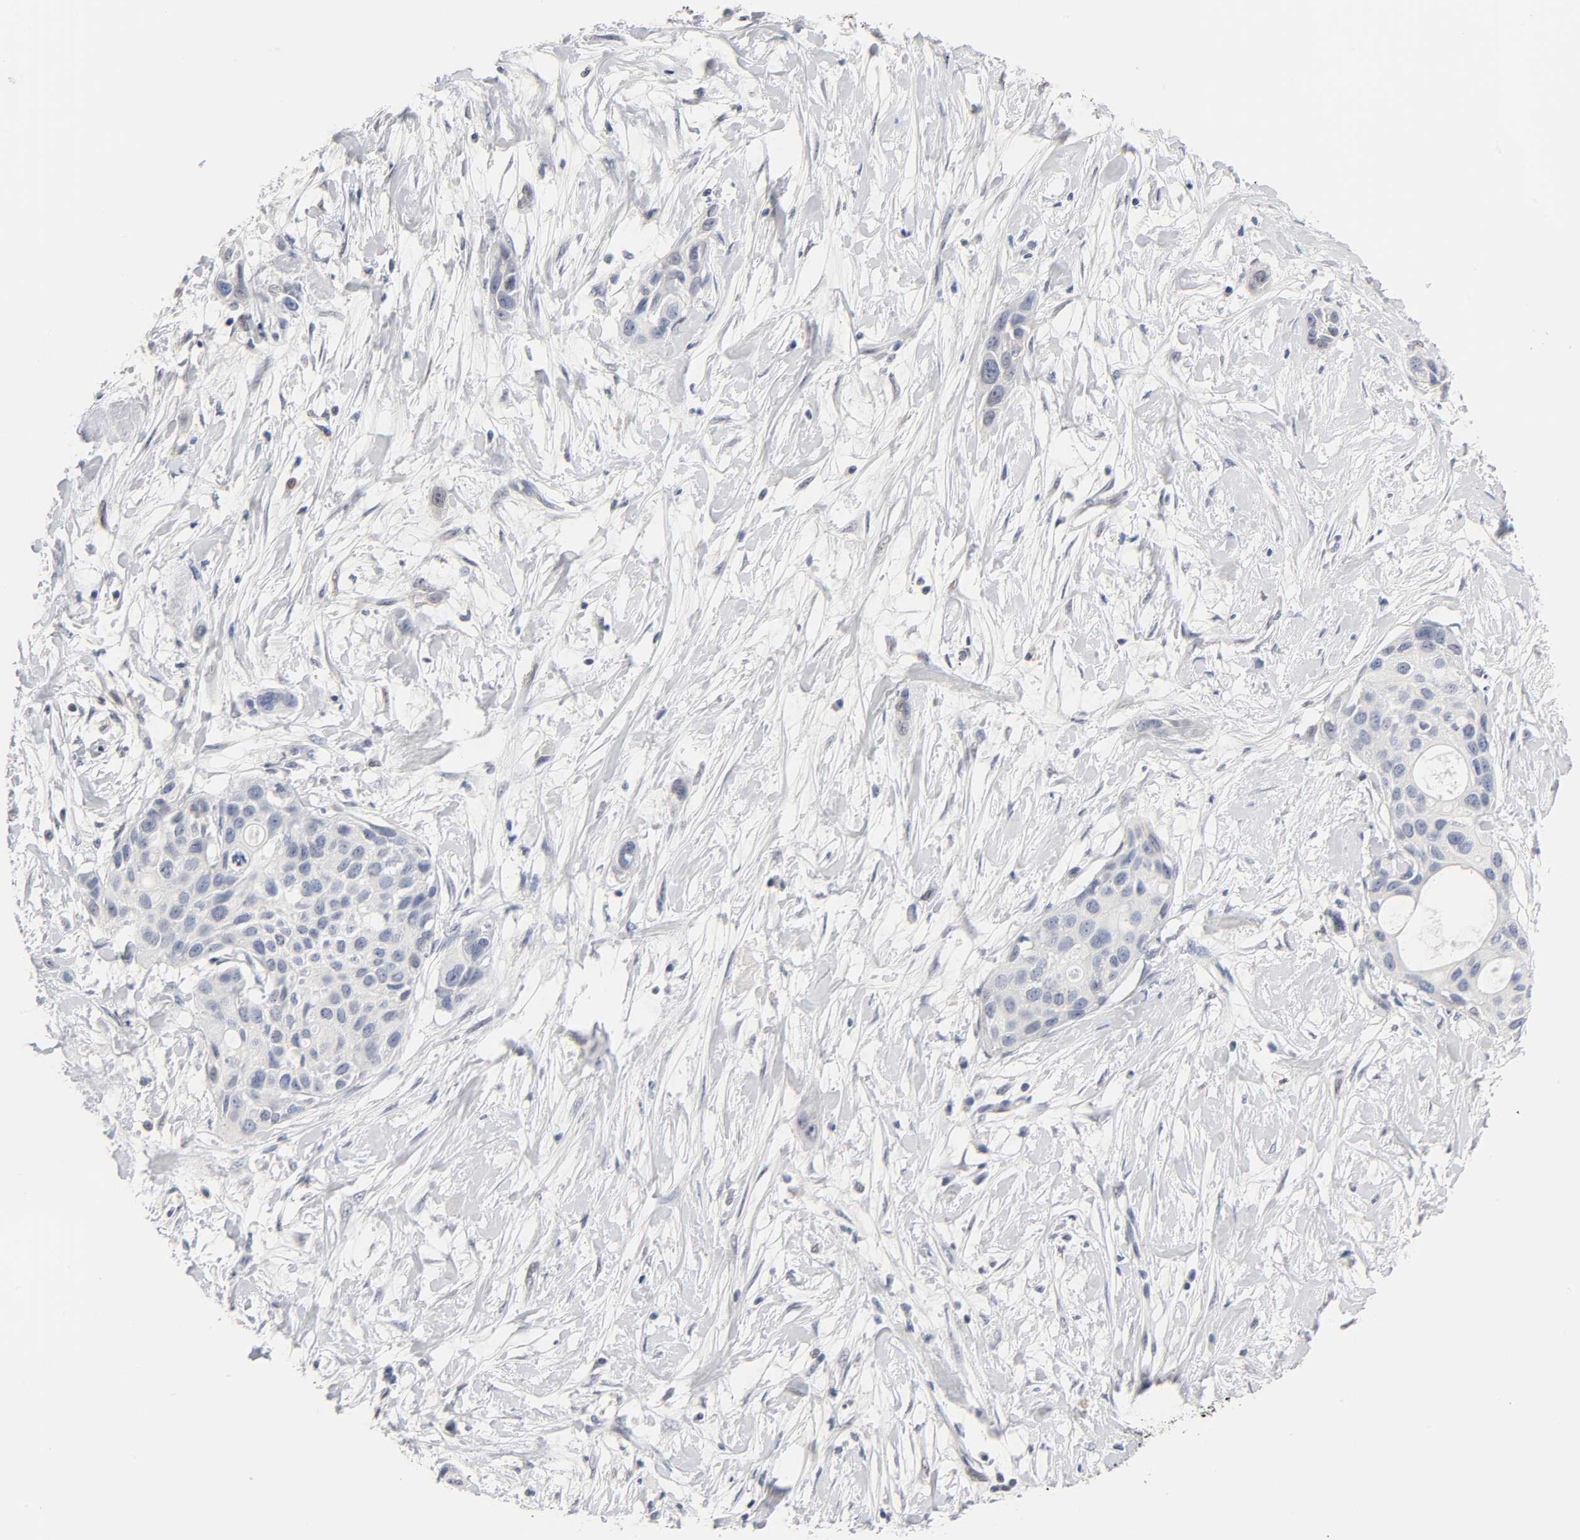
{"staining": {"intensity": "negative", "quantity": "none", "location": "none"}, "tissue": "pancreatic cancer", "cell_type": "Tumor cells", "image_type": "cancer", "snomed": [{"axis": "morphology", "description": "Adenocarcinoma, NOS"}, {"axis": "topography", "description": "Pancreas"}], "caption": "DAB (3,3'-diaminobenzidine) immunohistochemical staining of human pancreatic cancer (adenocarcinoma) shows no significant expression in tumor cells.", "gene": "NFATC1", "patient": {"sex": "female", "age": 60}}